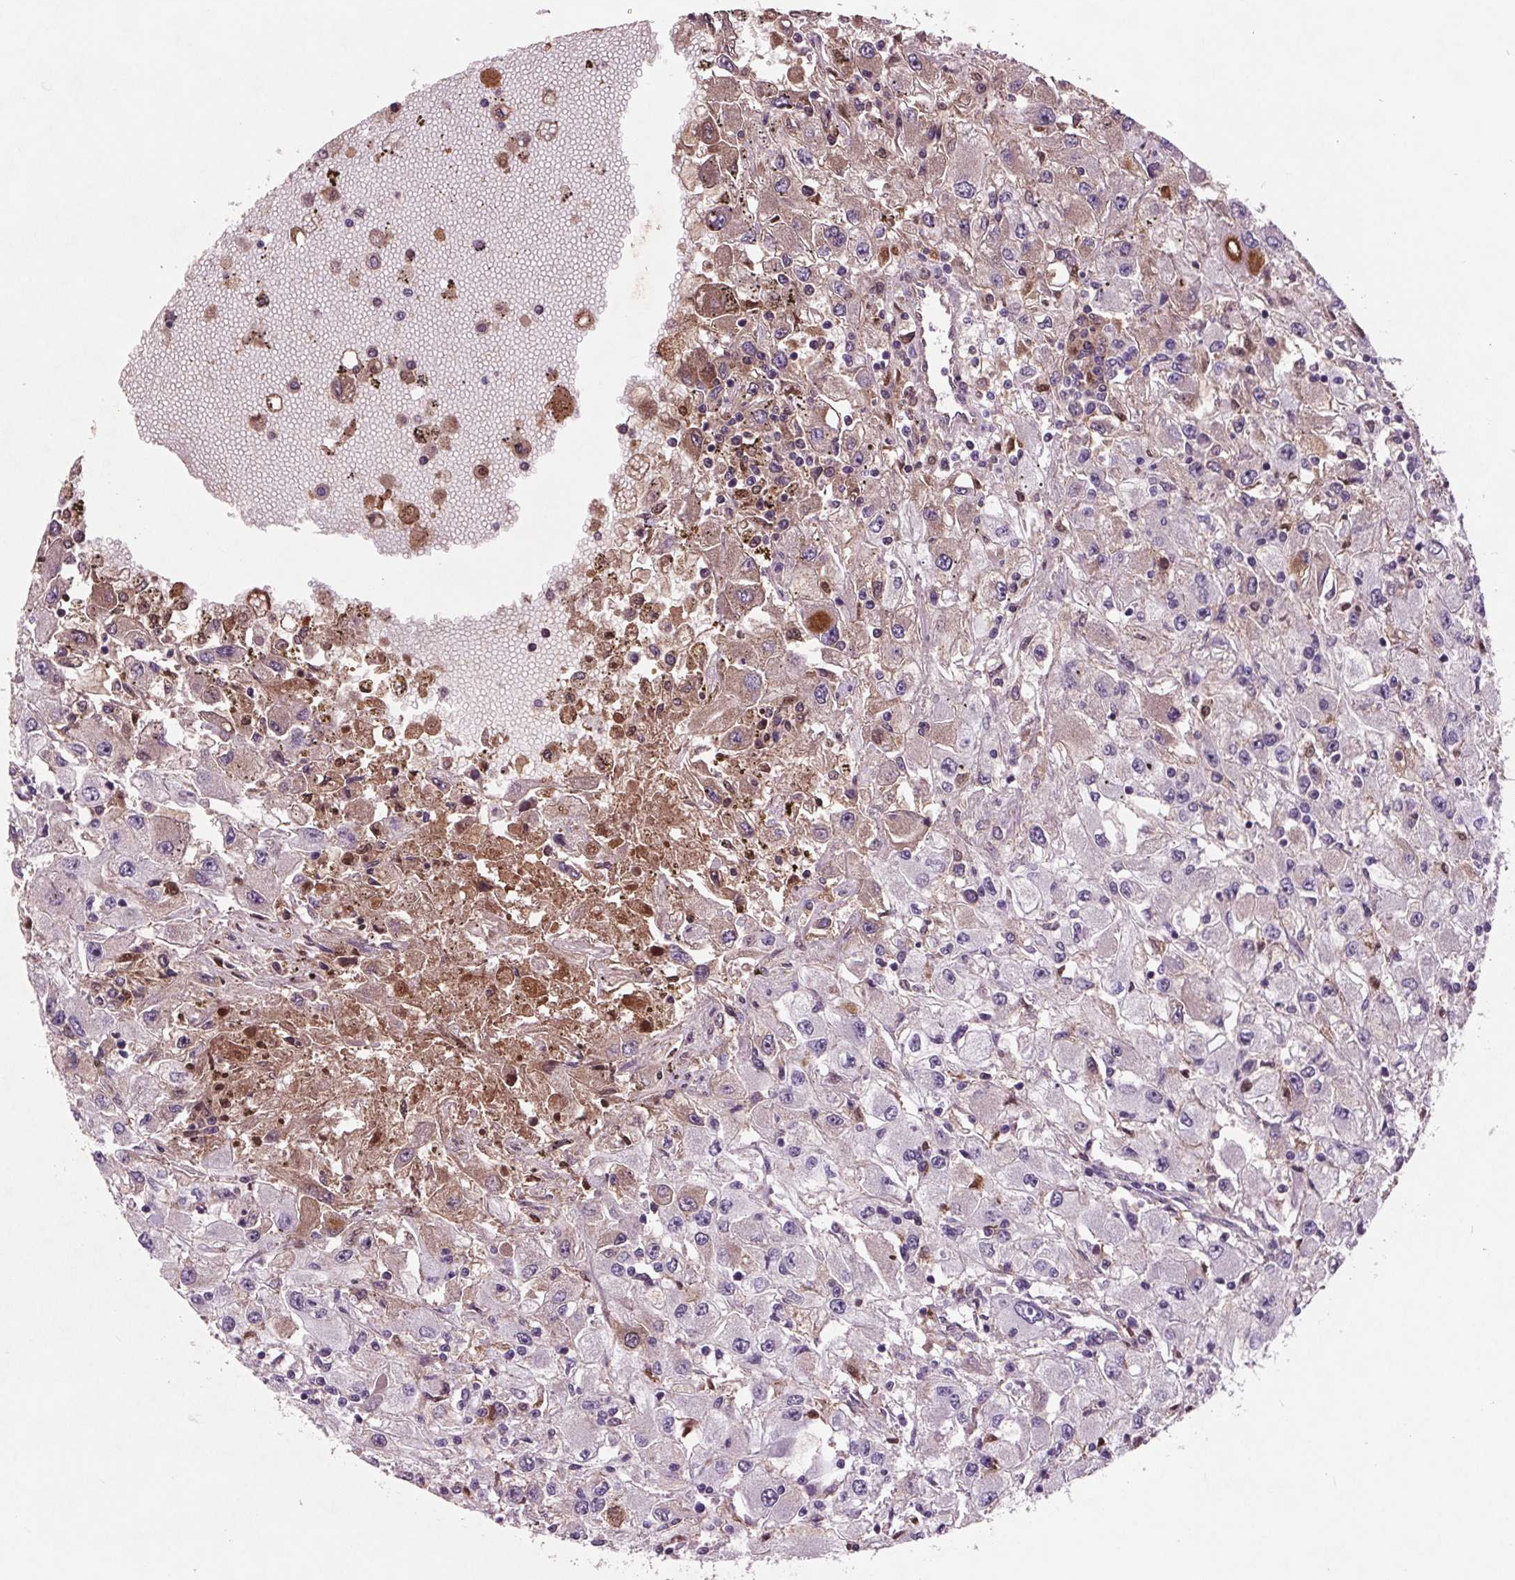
{"staining": {"intensity": "negative", "quantity": "none", "location": "none"}, "tissue": "renal cancer", "cell_type": "Tumor cells", "image_type": "cancer", "snomed": [{"axis": "morphology", "description": "Adenocarcinoma, NOS"}, {"axis": "topography", "description": "Kidney"}], "caption": "Immunohistochemistry image of neoplastic tissue: human renal adenocarcinoma stained with DAB displays no significant protein expression in tumor cells.", "gene": "C6", "patient": {"sex": "female", "age": 67}}